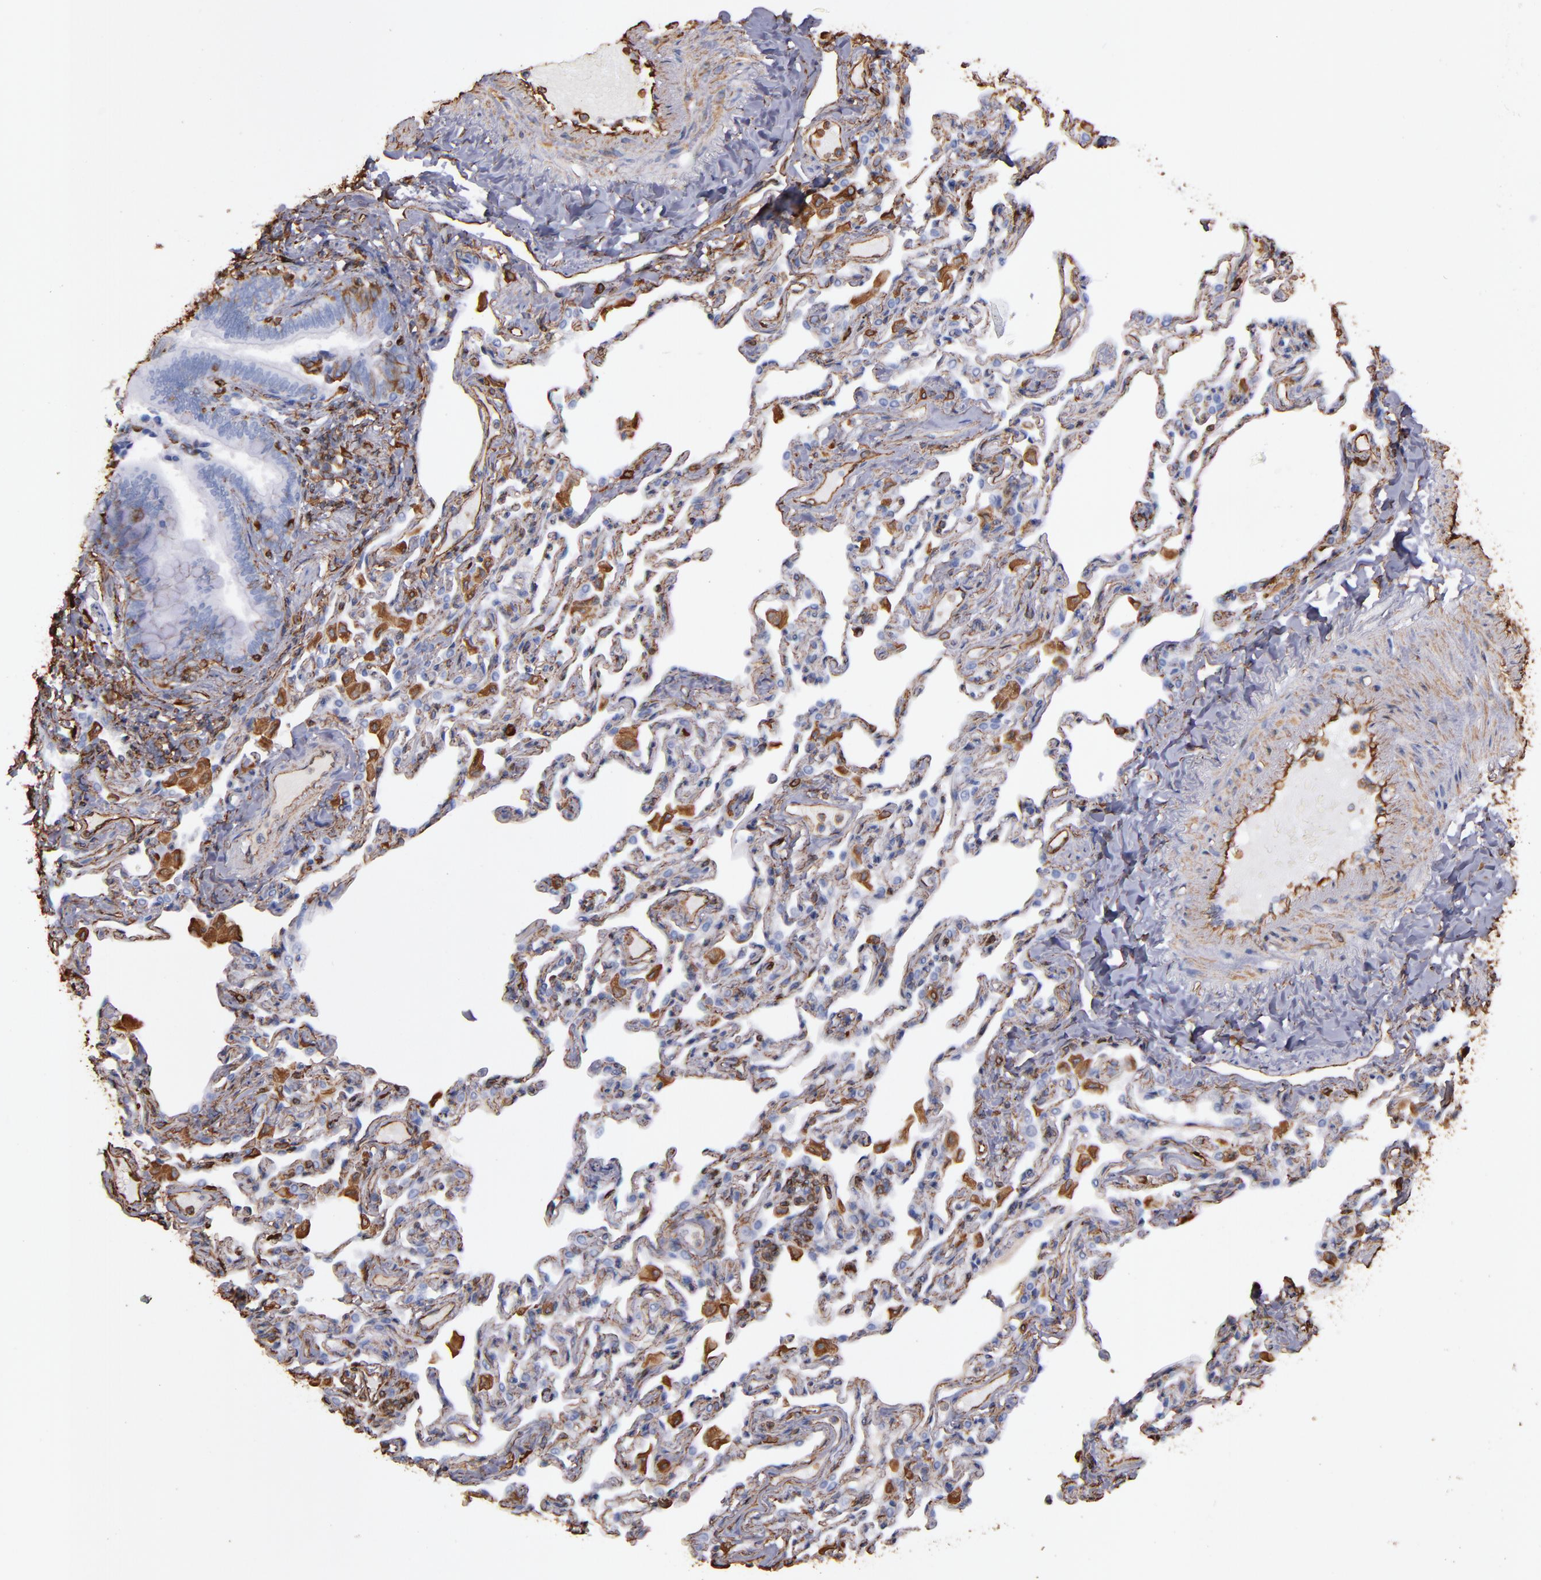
{"staining": {"intensity": "negative", "quantity": "none", "location": "none"}, "tissue": "bronchus", "cell_type": "Respiratory epithelial cells", "image_type": "normal", "snomed": [{"axis": "morphology", "description": "Normal tissue, NOS"}, {"axis": "topography", "description": "Lung"}], "caption": "IHC histopathology image of benign human bronchus stained for a protein (brown), which exhibits no expression in respiratory epithelial cells.", "gene": "VIM", "patient": {"sex": "male", "age": 64}}